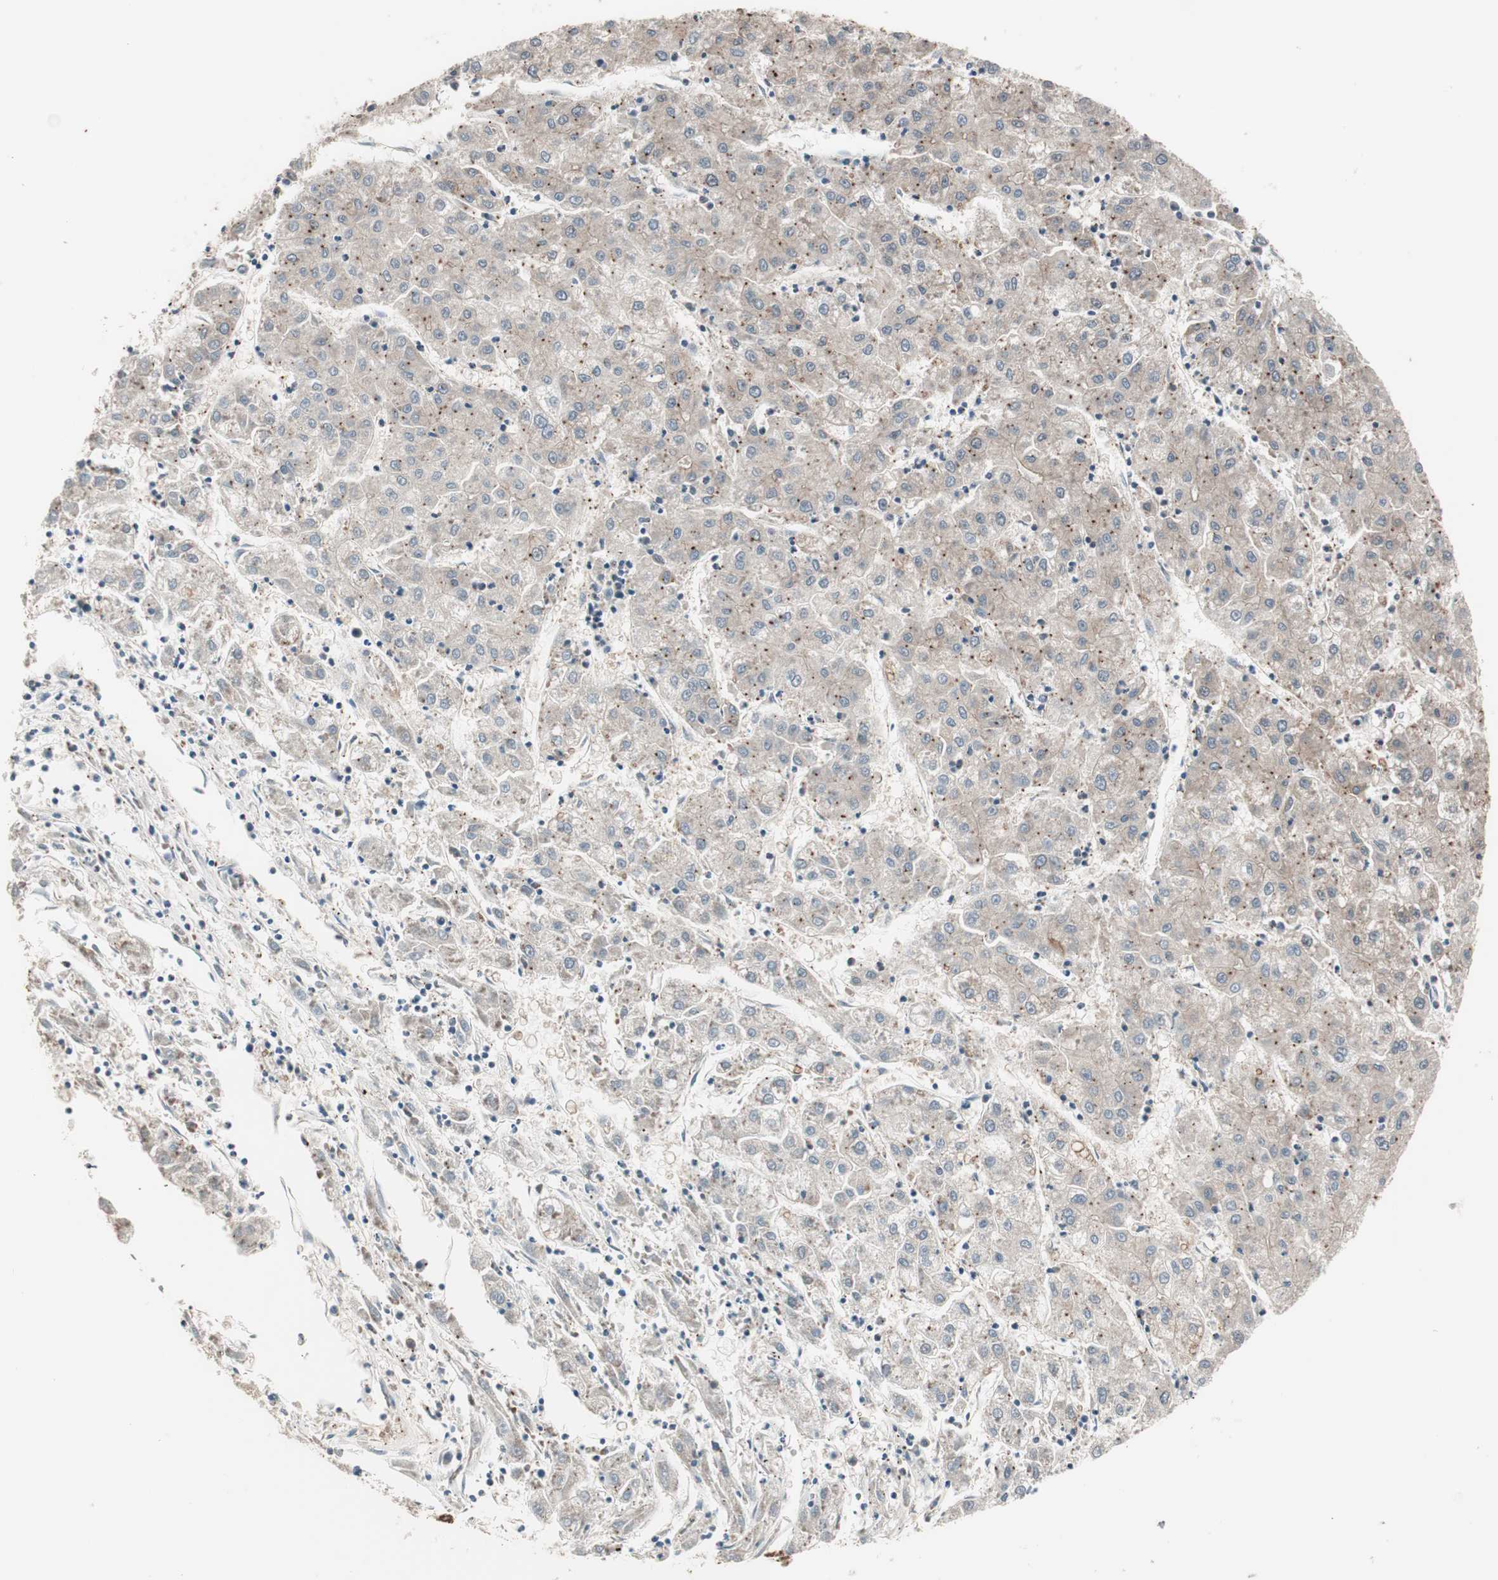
{"staining": {"intensity": "weak", "quantity": ">75%", "location": "cytoplasmic/membranous"}, "tissue": "liver cancer", "cell_type": "Tumor cells", "image_type": "cancer", "snomed": [{"axis": "morphology", "description": "Carcinoma, Hepatocellular, NOS"}, {"axis": "topography", "description": "Liver"}], "caption": "Liver hepatocellular carcinoma stained with DAB IHC displays low levels of weak cytoplasmic/membranous positivity in approximately >75% of tumor cells.", "gene": "FBXO5", "patient": {"sex": "male", "age": 72}}